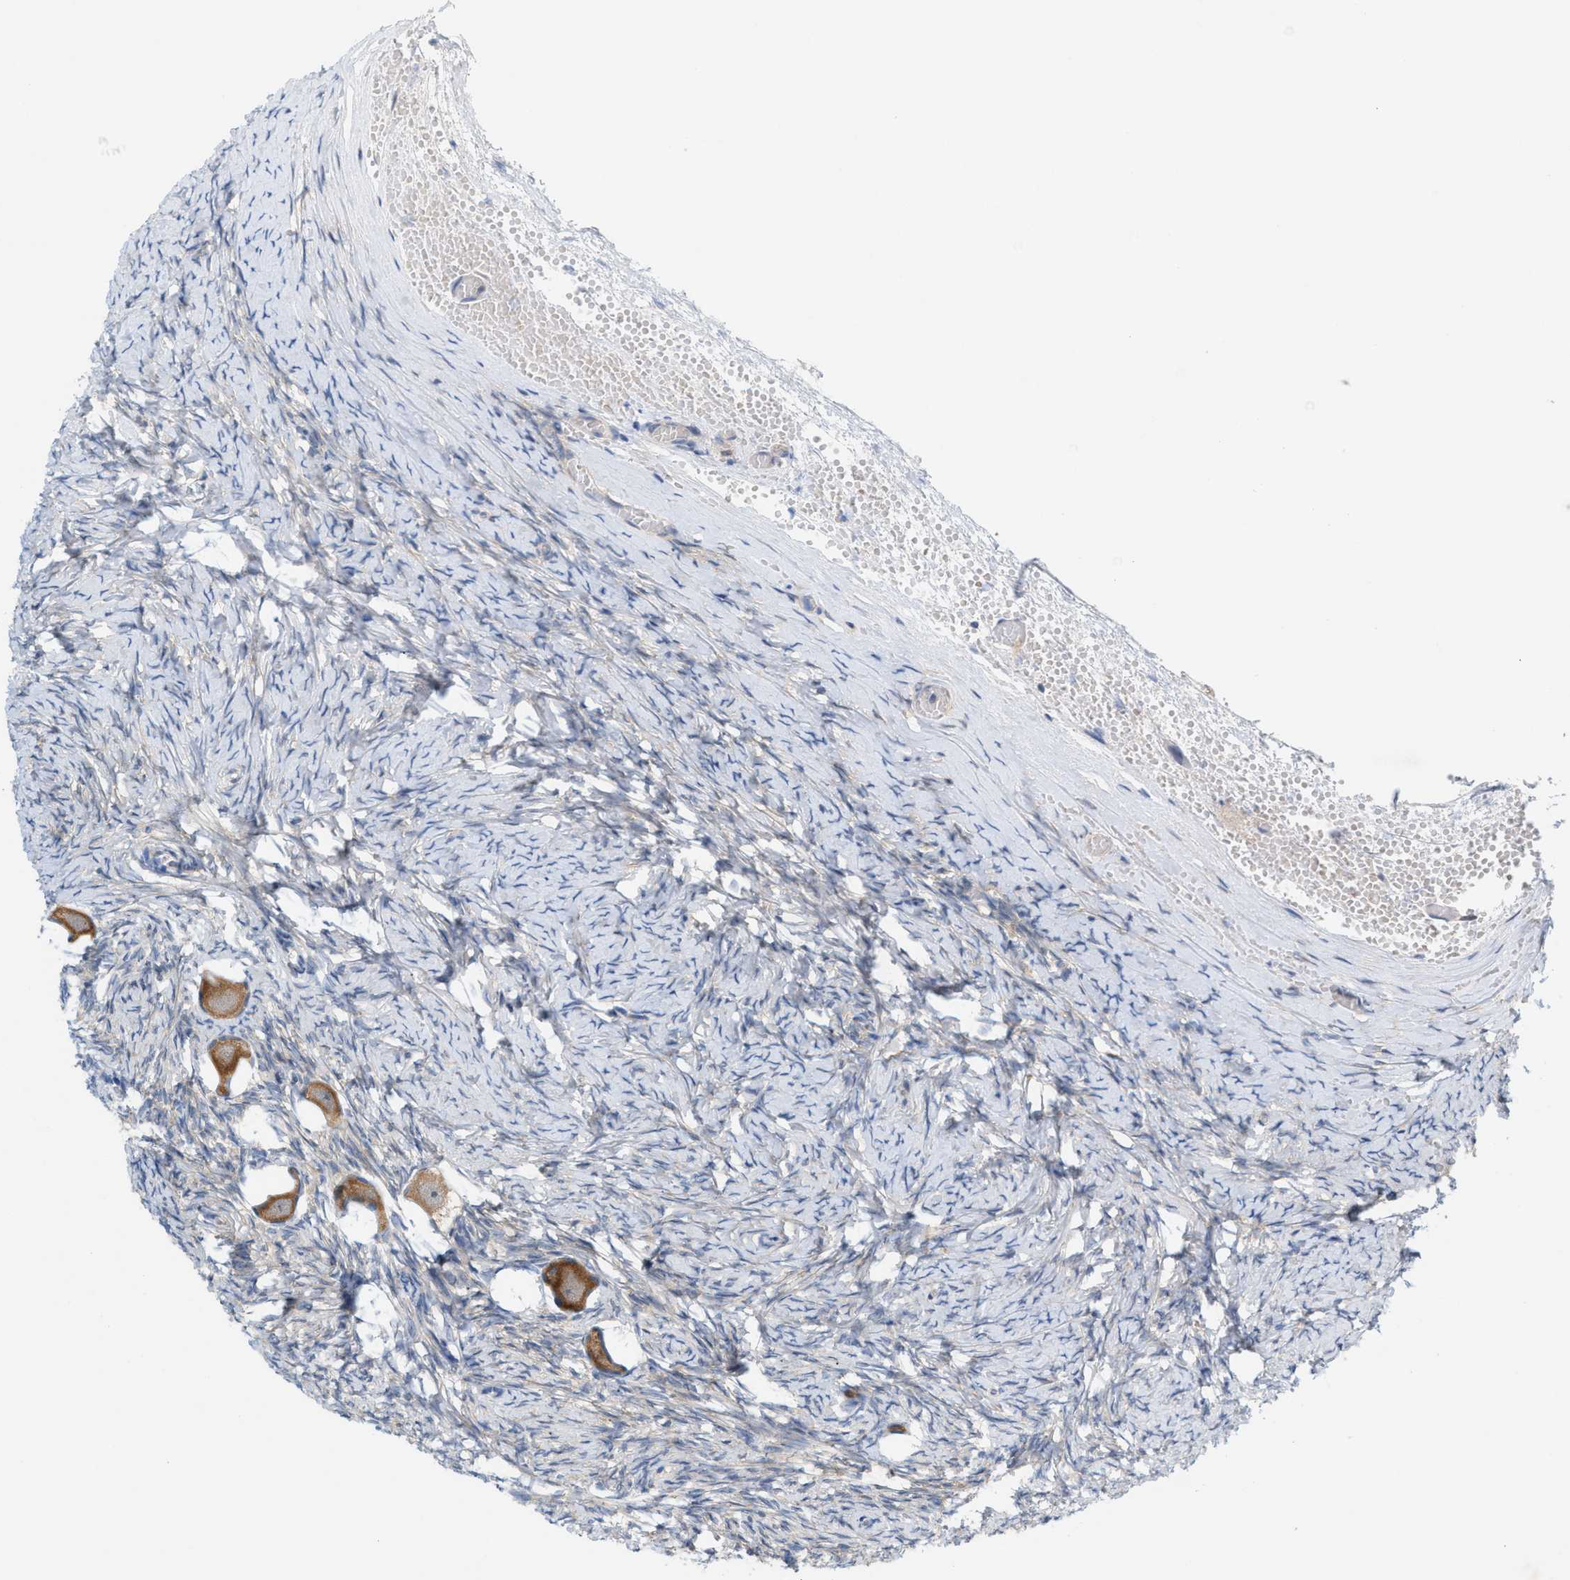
{"staining": {"intensity": "moderate", "quantity": ">75%", "location": "cytoplasmic/membranous"}, "tissue": "ovary", "cell_type": "Follicle cells", "image_type": "normal", "snomed": [{"axis": "morphology", "description": "Normal tissue, NOS"}, {"axis": "topography", "description": "Ovary"}], "caption": "Immunohistochemical staining of unremarkable human ovary displays moderate cytoplasmic/membranous protein expression in approximately >75% of follicle cells.", "gene": "WIPI2", "patient": {"sex": "female", "age": 27}}